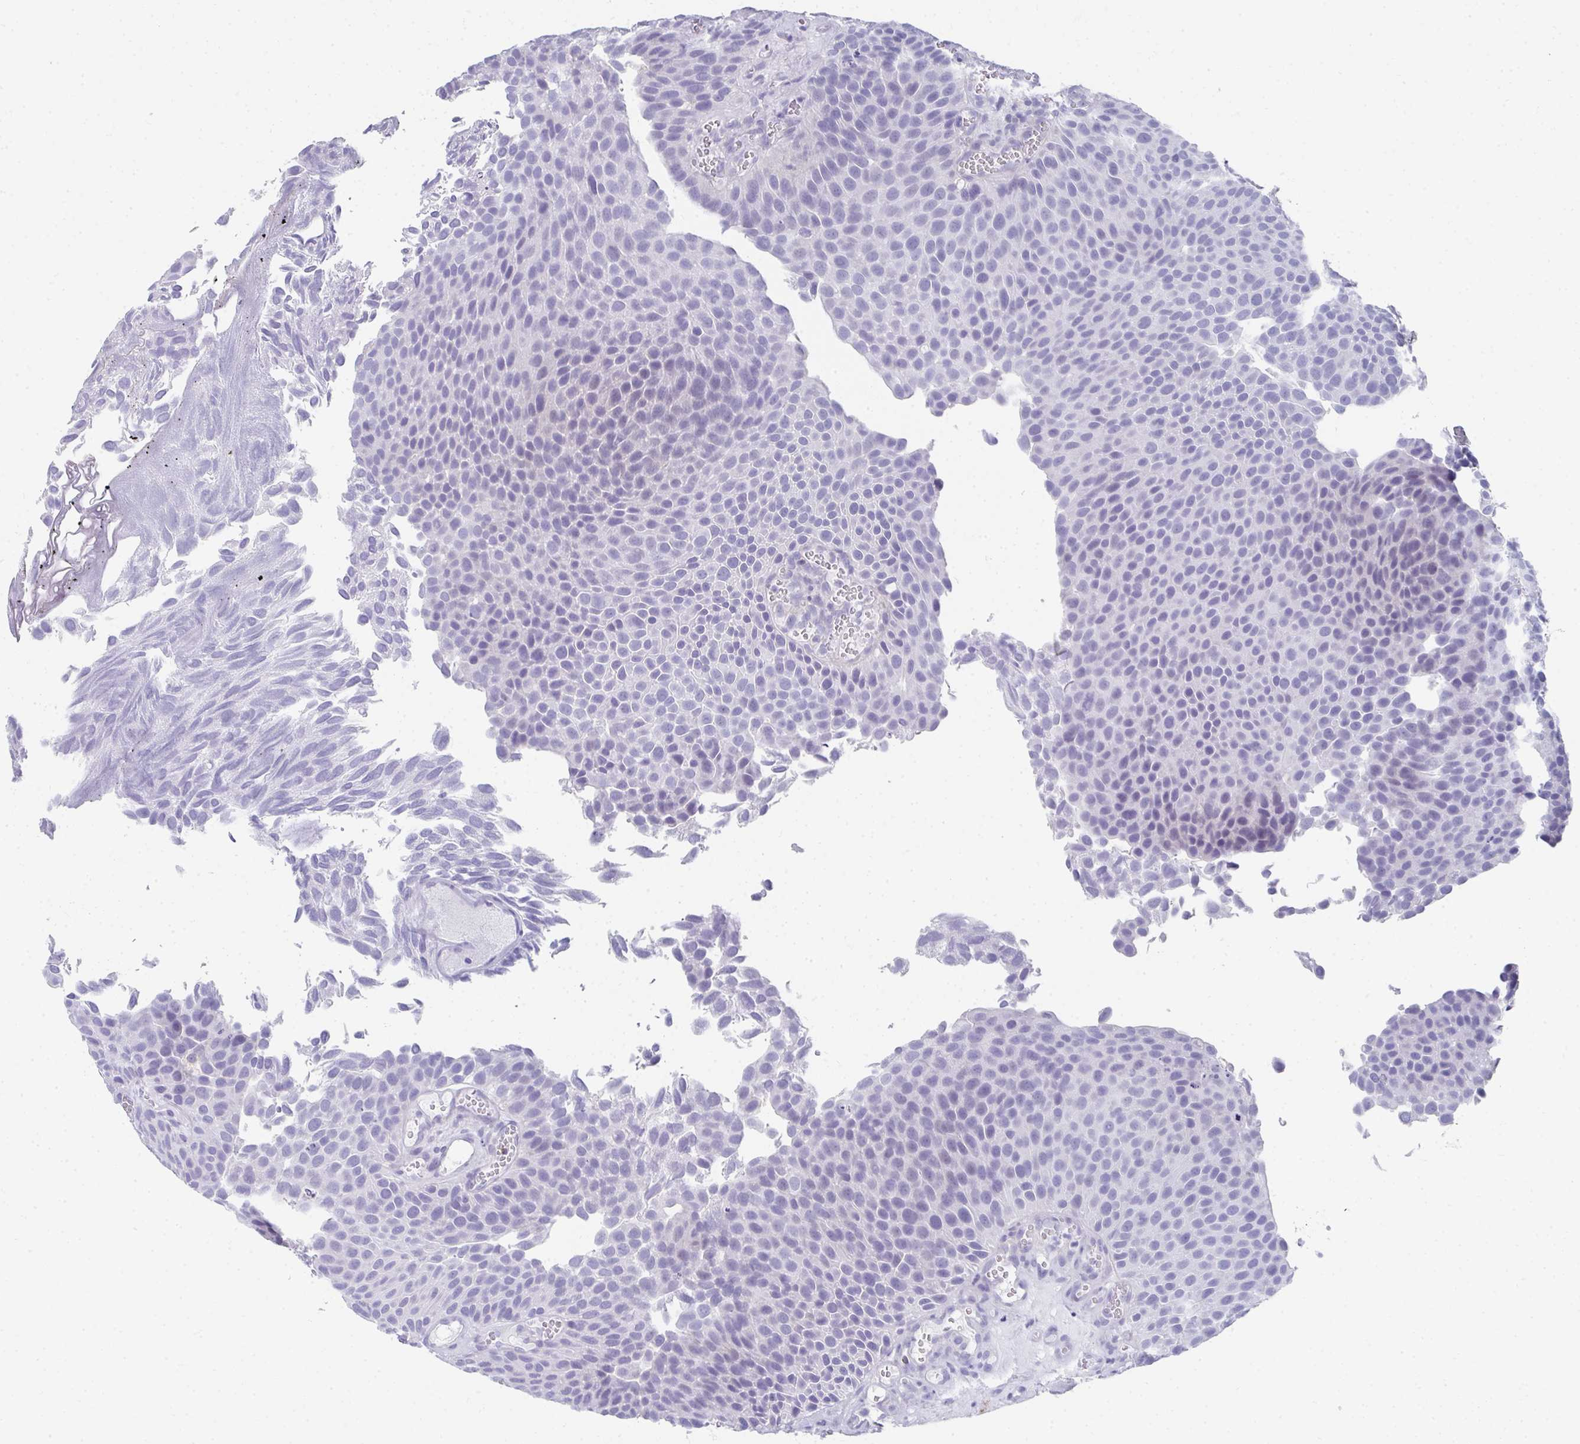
{"staining": {"intensity": "negative", "quantity": "none", "location": "none"}, "tissue": "urothelial cancer", "cell_type": "Tumor cells", "image_type": "cancer", "snomed": [{"axis": "morphology", "description": "Urothelial carcinoma, Low grade"}, {"axis": "topography", "description": "Urinary bladder"}], "caption": "High power microscopy micrograph of an immunohistochemistry histopathology image of urothelial cancer, revealing no significant expression in tumor cells. (DAB IHC, high magnification).", "gene": "RLF", "patient": {"sex": "male", "age": 89}}